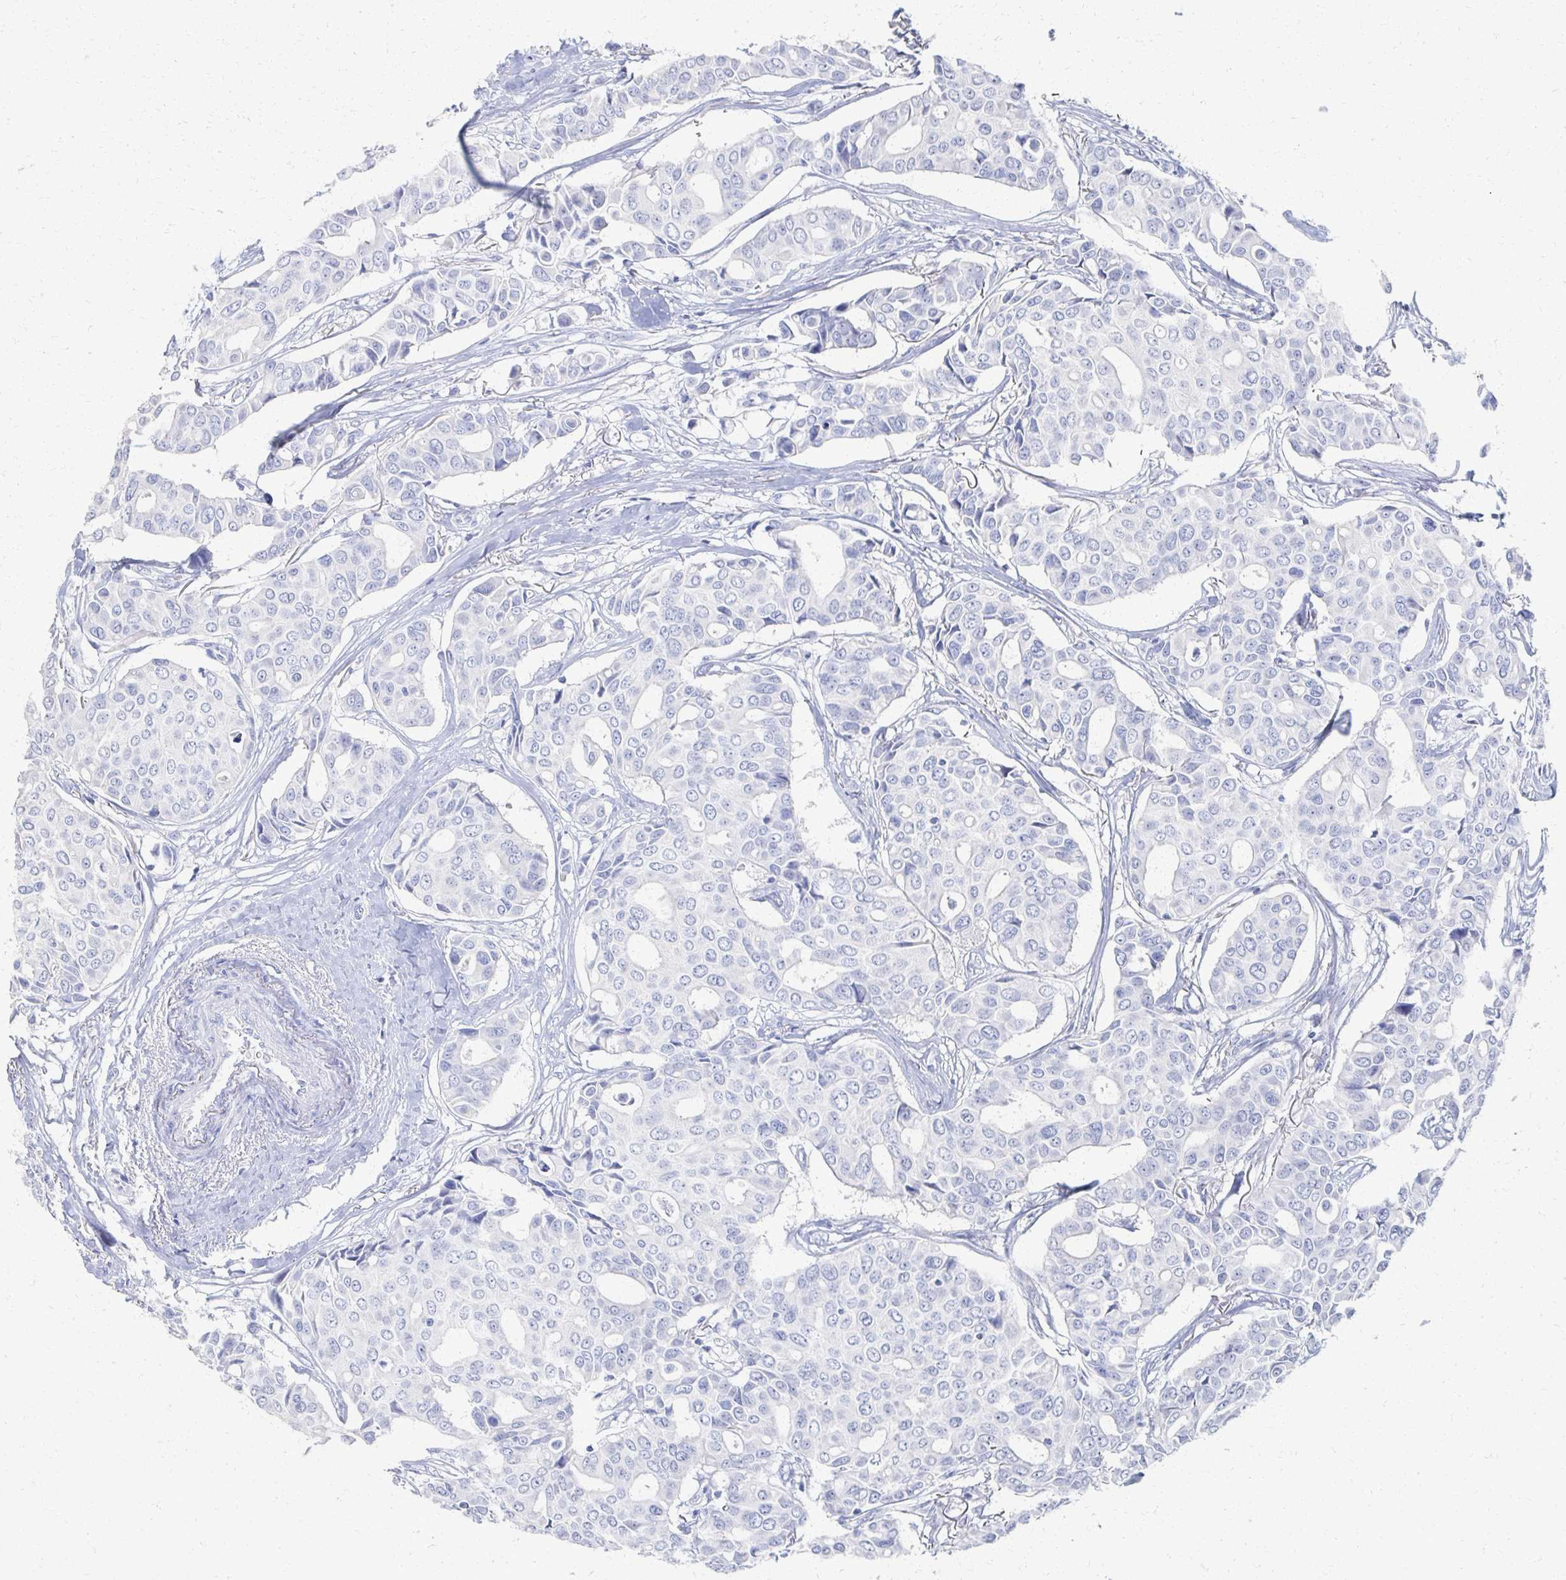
{"staining": {"intensity": "negative", "quantity": "none", "location": "none"}, "tissue": "breast cancer", "cell_type": "Tumor cells", "image_type": "cancer", "snomed": [{"axis": "morphology", "description": "Duct carcinoma"}, {"axis": "topography", "description": "Breast"}], "caption": "This histopathology image is of breast invasive ductal carcinoma stained with immunohistochemistry to label a protein in brown with the nuclei are counter-stained blue. There is no expression in tumor cells. Brightfield microscopy of immunohistochemistry stained with DAB (brown) and hematoxylin (blue), captured at high magnification.", "gene": "PRR20A", "patient": {"sex": "female", "age": 54}}